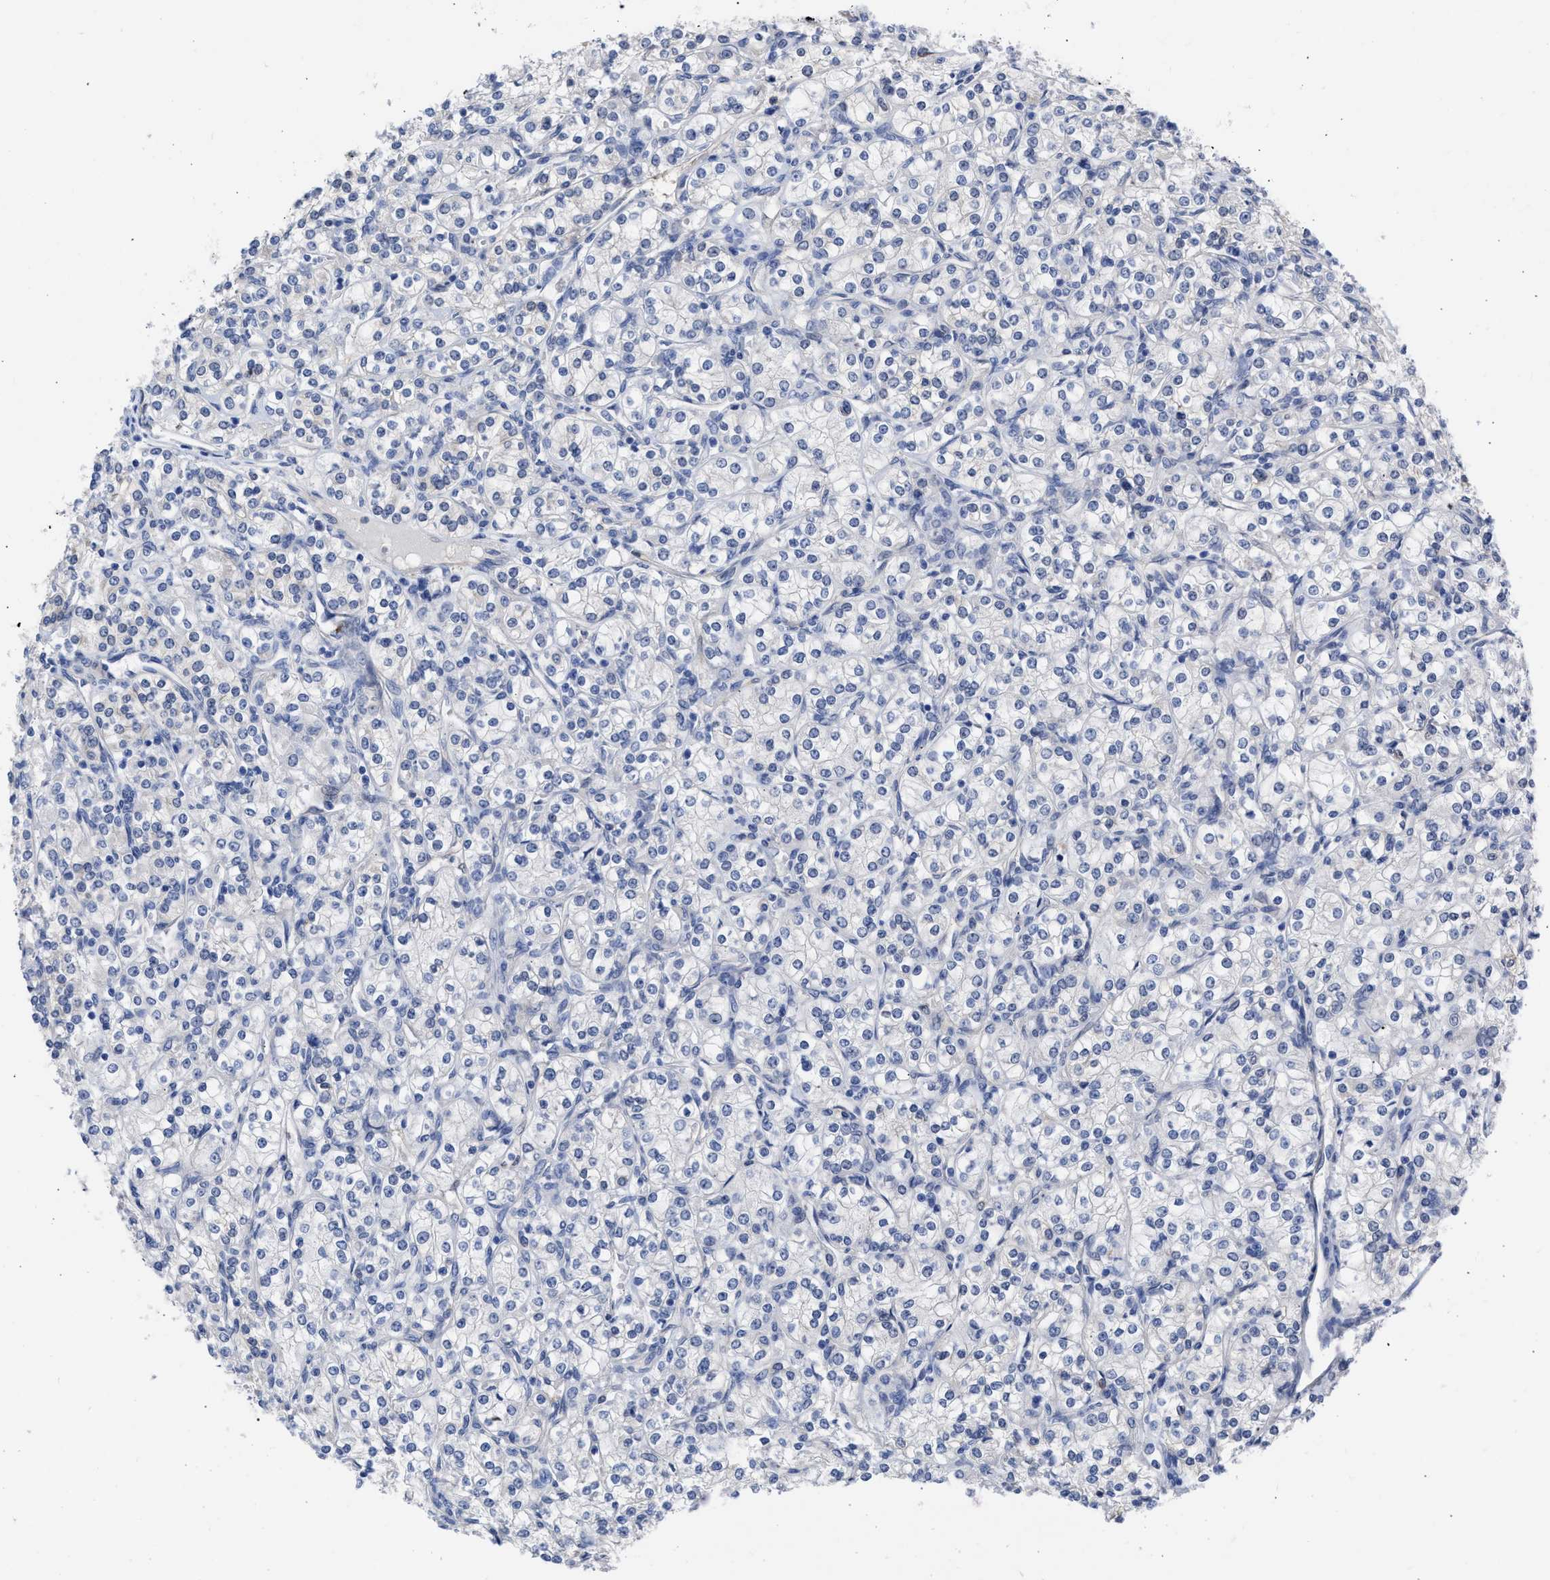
{"staining": {"intensity": "negative", "quantity": "none", "location": "none"}, "tissue": "renal cancer", "cell_type": "Tumor cells", "image_type": "cancer", "snomed": [{"axis": "morphology", "description": "Adenocarcinoma, NOS"}, {"axis": "topography", "description": "Kidney"}], "caption": "Photomicrograph shows no protein expression in tumor cells of renal cancer (adenocarcinoma) tissue. (Stains: DAB immunohistochemistry (IHC) with hematoxylin counter stain, Microscopy: brightfield microscopy at high magnification).", "gene": "THRA", "patient": {"sex": "male", "age": 77}}